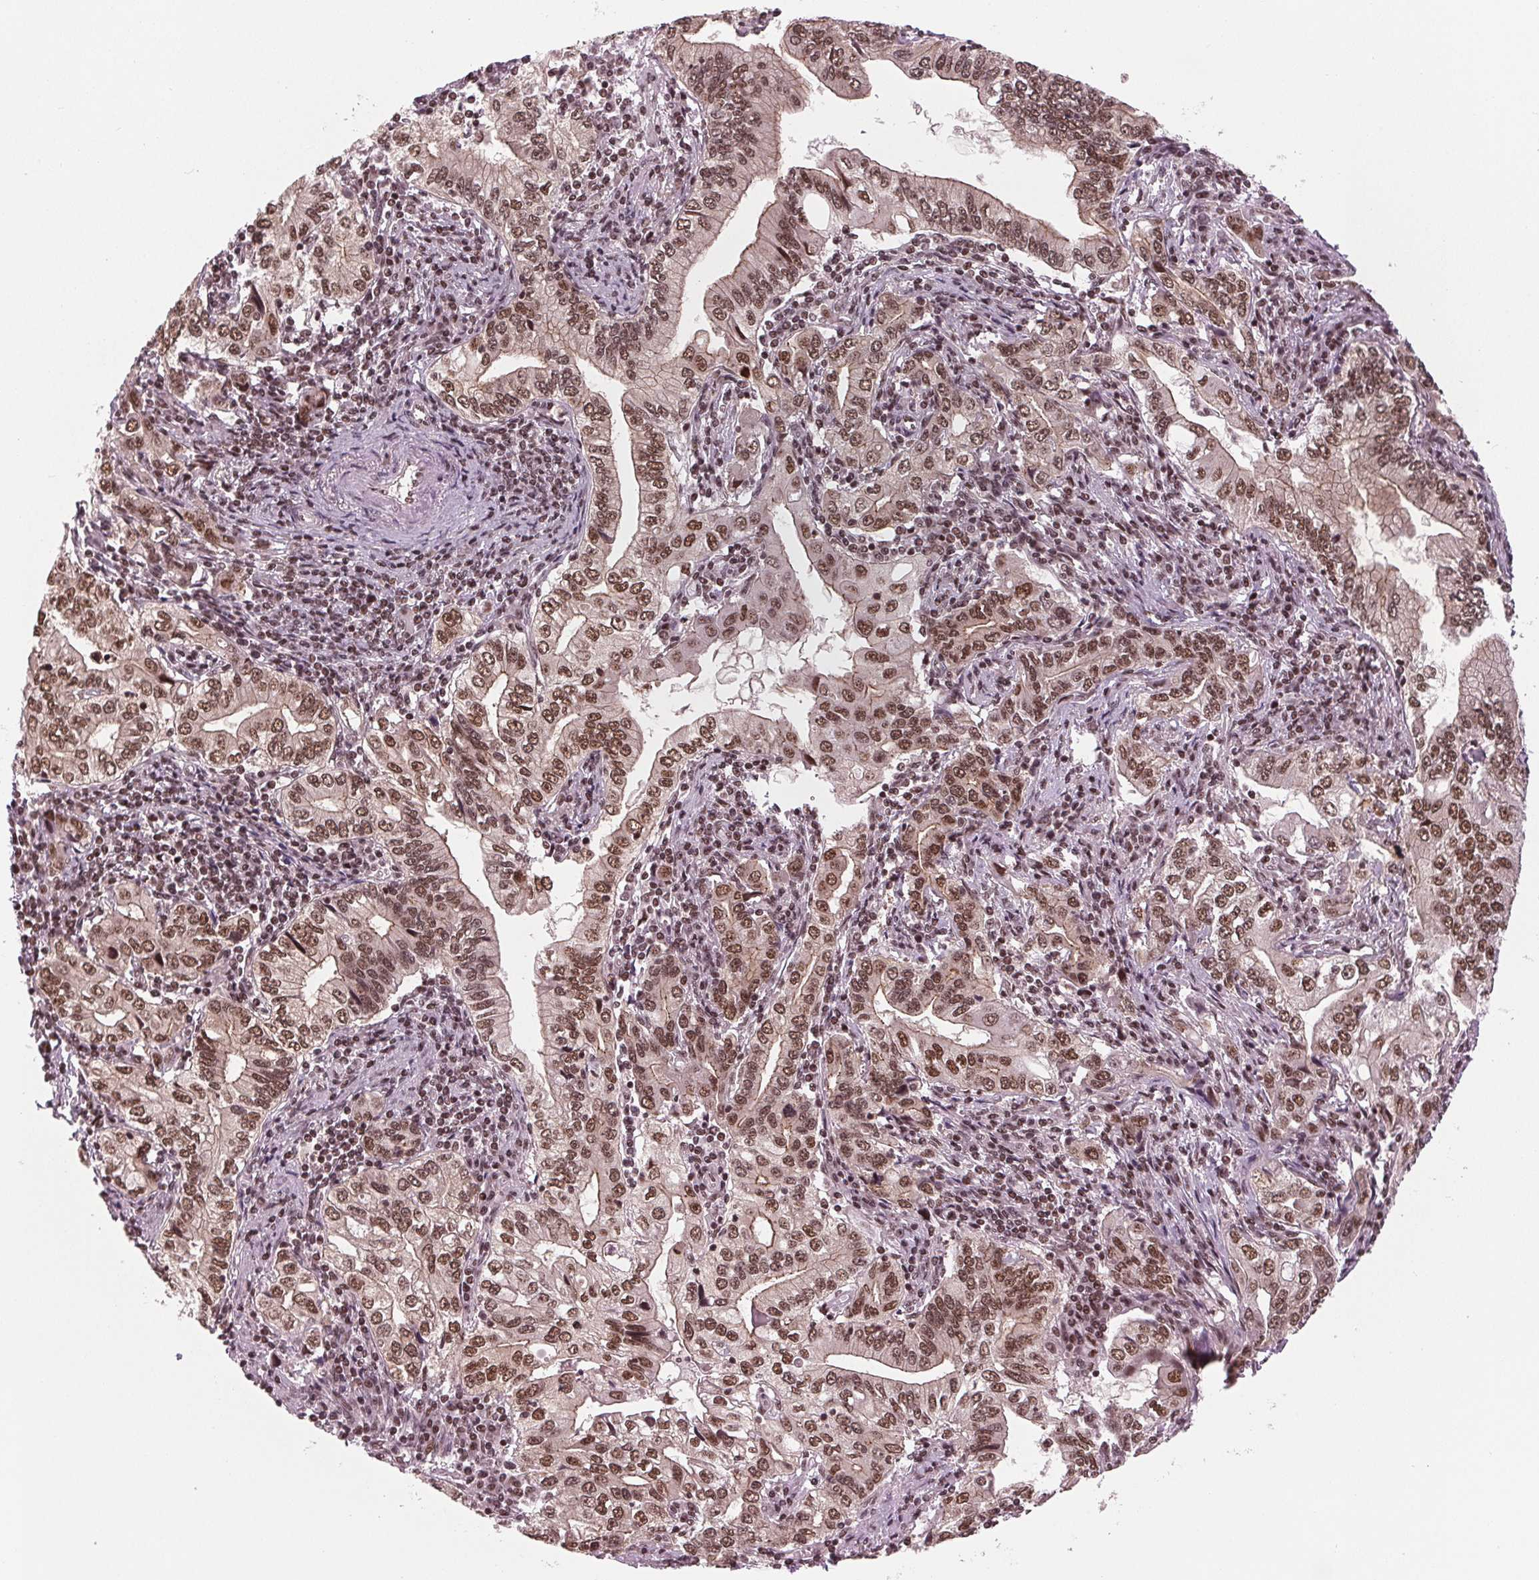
{"staining": {"intensity": "moderate", "quantity": ">75%", "location": "cytoplasmic/membranous,nuclear"}, "tissue": "stomach cancer", "cell_type": "Tumor cells", "image_type": "cancer", "snomed": [{"axis": "morphology", "description": "Adenocarcinoma, NOS"}, {"axis": "topography", "description": "Stomach, lower"}], "caption": "Stomach cancer stained with a protein marker displays moderate staining in tumor cells.", "gene": "LSM2", "patient": {"sex": "female", "age": 72}}